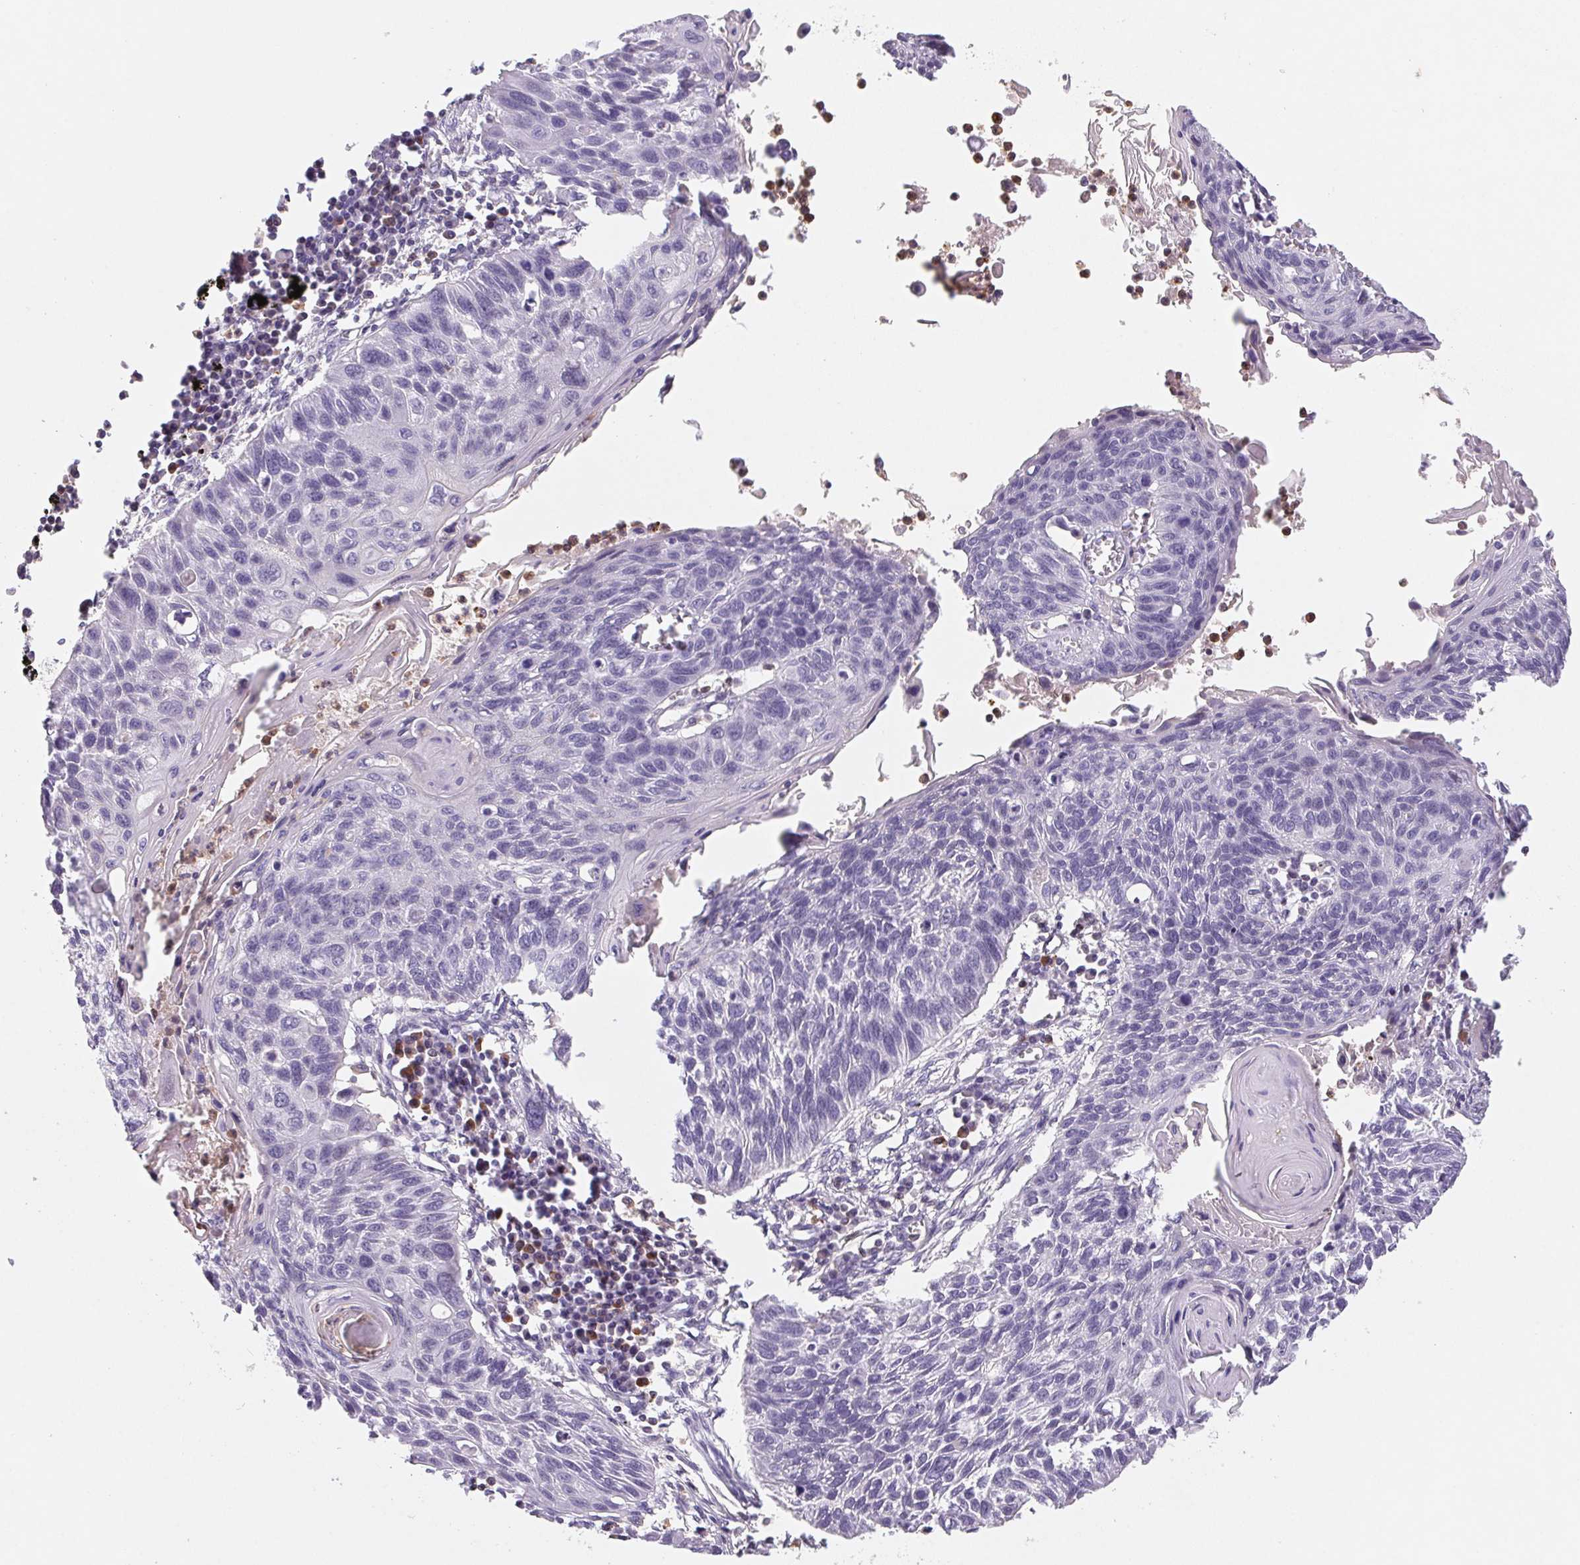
{"staining": {"intensity": "negative", "quantity": "none", "location": "none"}, "tissue": "lung cancer", "cell_type": "Tumor cells", "image_type": "cancer", "snomed": [{"axis": "morphology", "description": "Squamous cell carcinoma, NOS"}, {"axis": "topography", "description": "Lung"}], "caption": "A high-resolution image shows immunohistochemistry (IHC) staining of lung cancer, which demonstrates no significant positivity in tumor cells.", "gene": "KIF26A", "patient": {"sex": "male", "age": 78}}